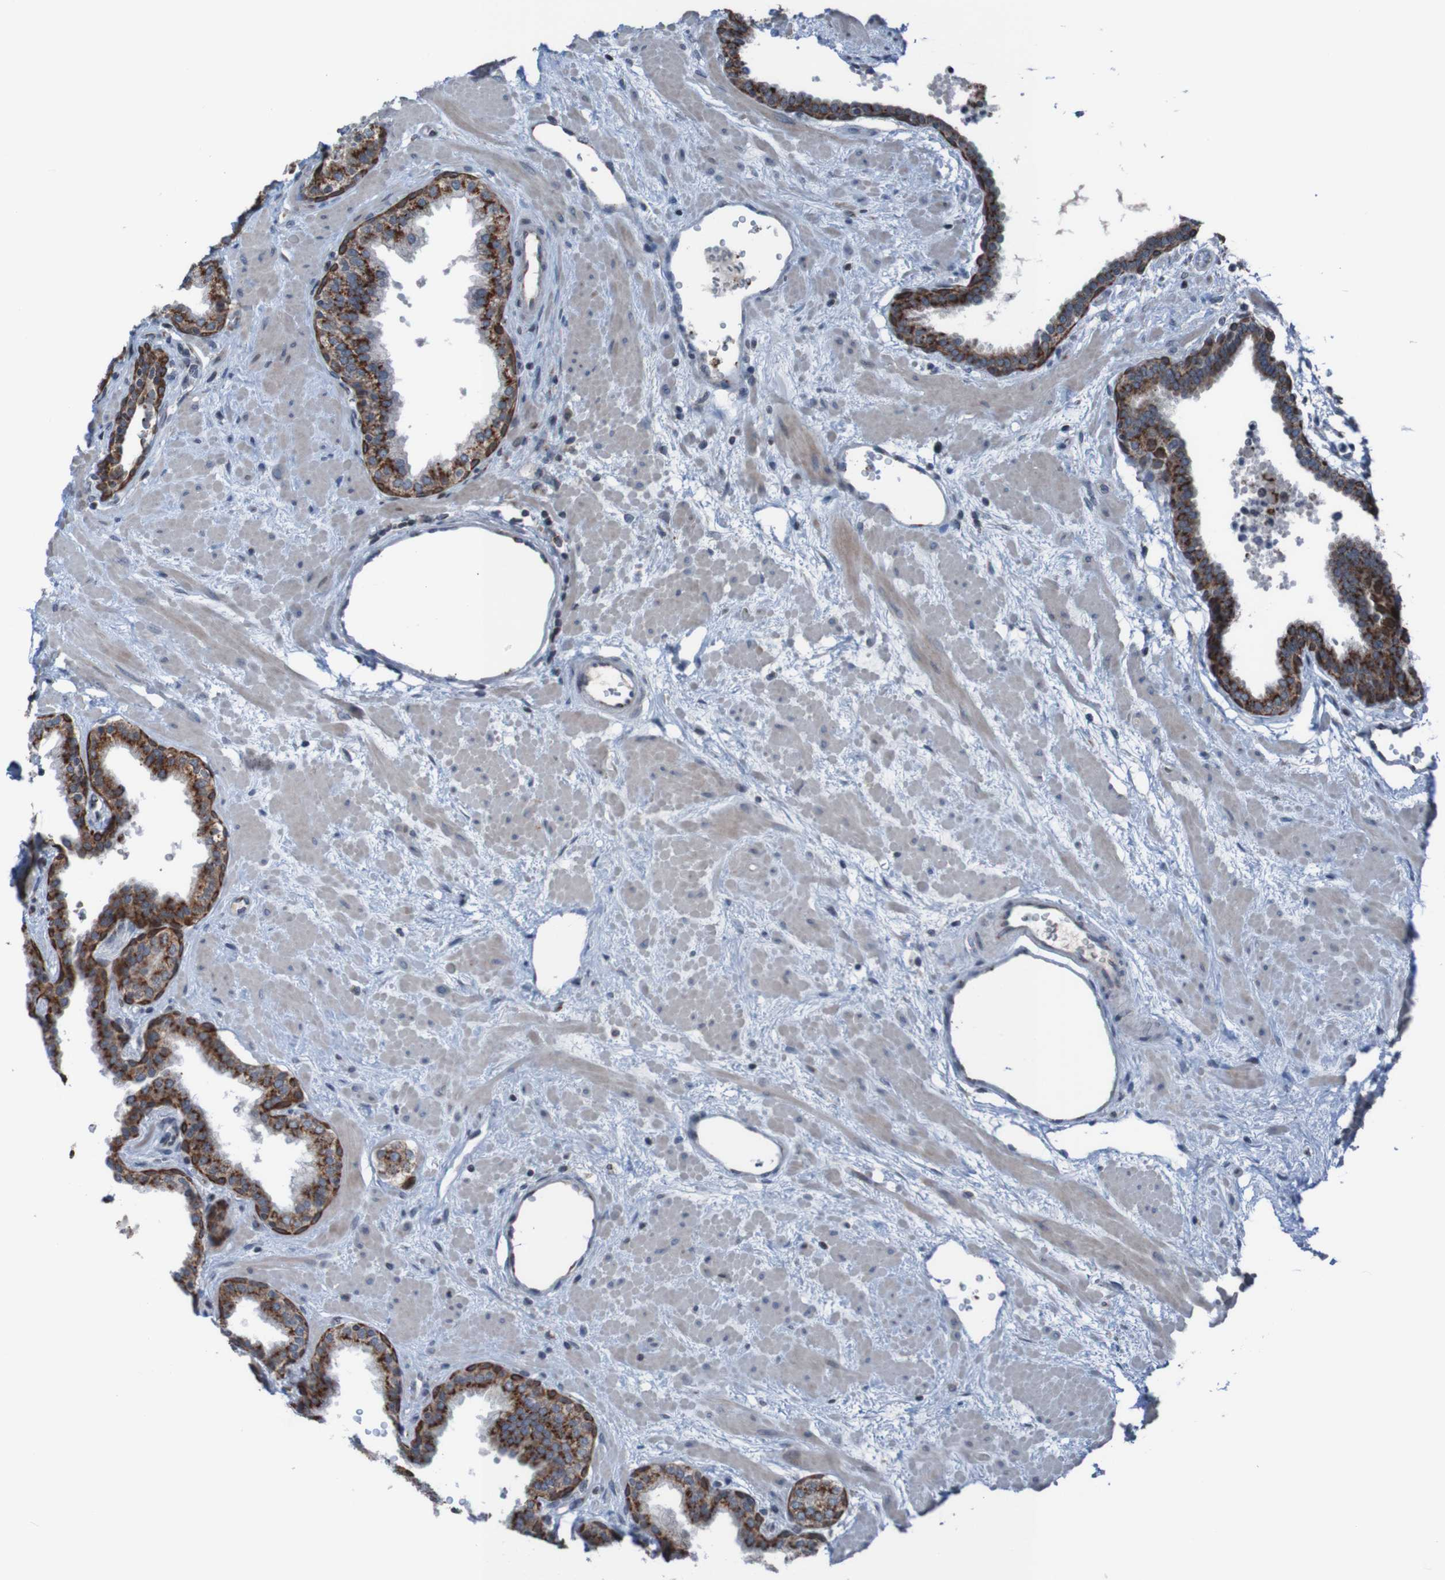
{"staining": {"intensity": "strong", "quantity": ">75%", "location": "cytoplasmic/membranous"}, "tissue": "prostate", "cell_type": "Glandular cells", "image_type": "normal", "snomed": [{"axis": "morphology", "description": "Normal tissue, NOS"}, {"axis": "topography", "description": "Prostate"}], "caption": "High-power microscopy captured an immunohistochemistry histopathology image of benign prostate, revealing strong cytoplasmic/membranous expression in approximately >75% of glandular cells. The protein of interest is shown in brown color, while the nuclei are stained blue.", "gene": "UNG", "patient": {"sex": "male", "age": 51}}